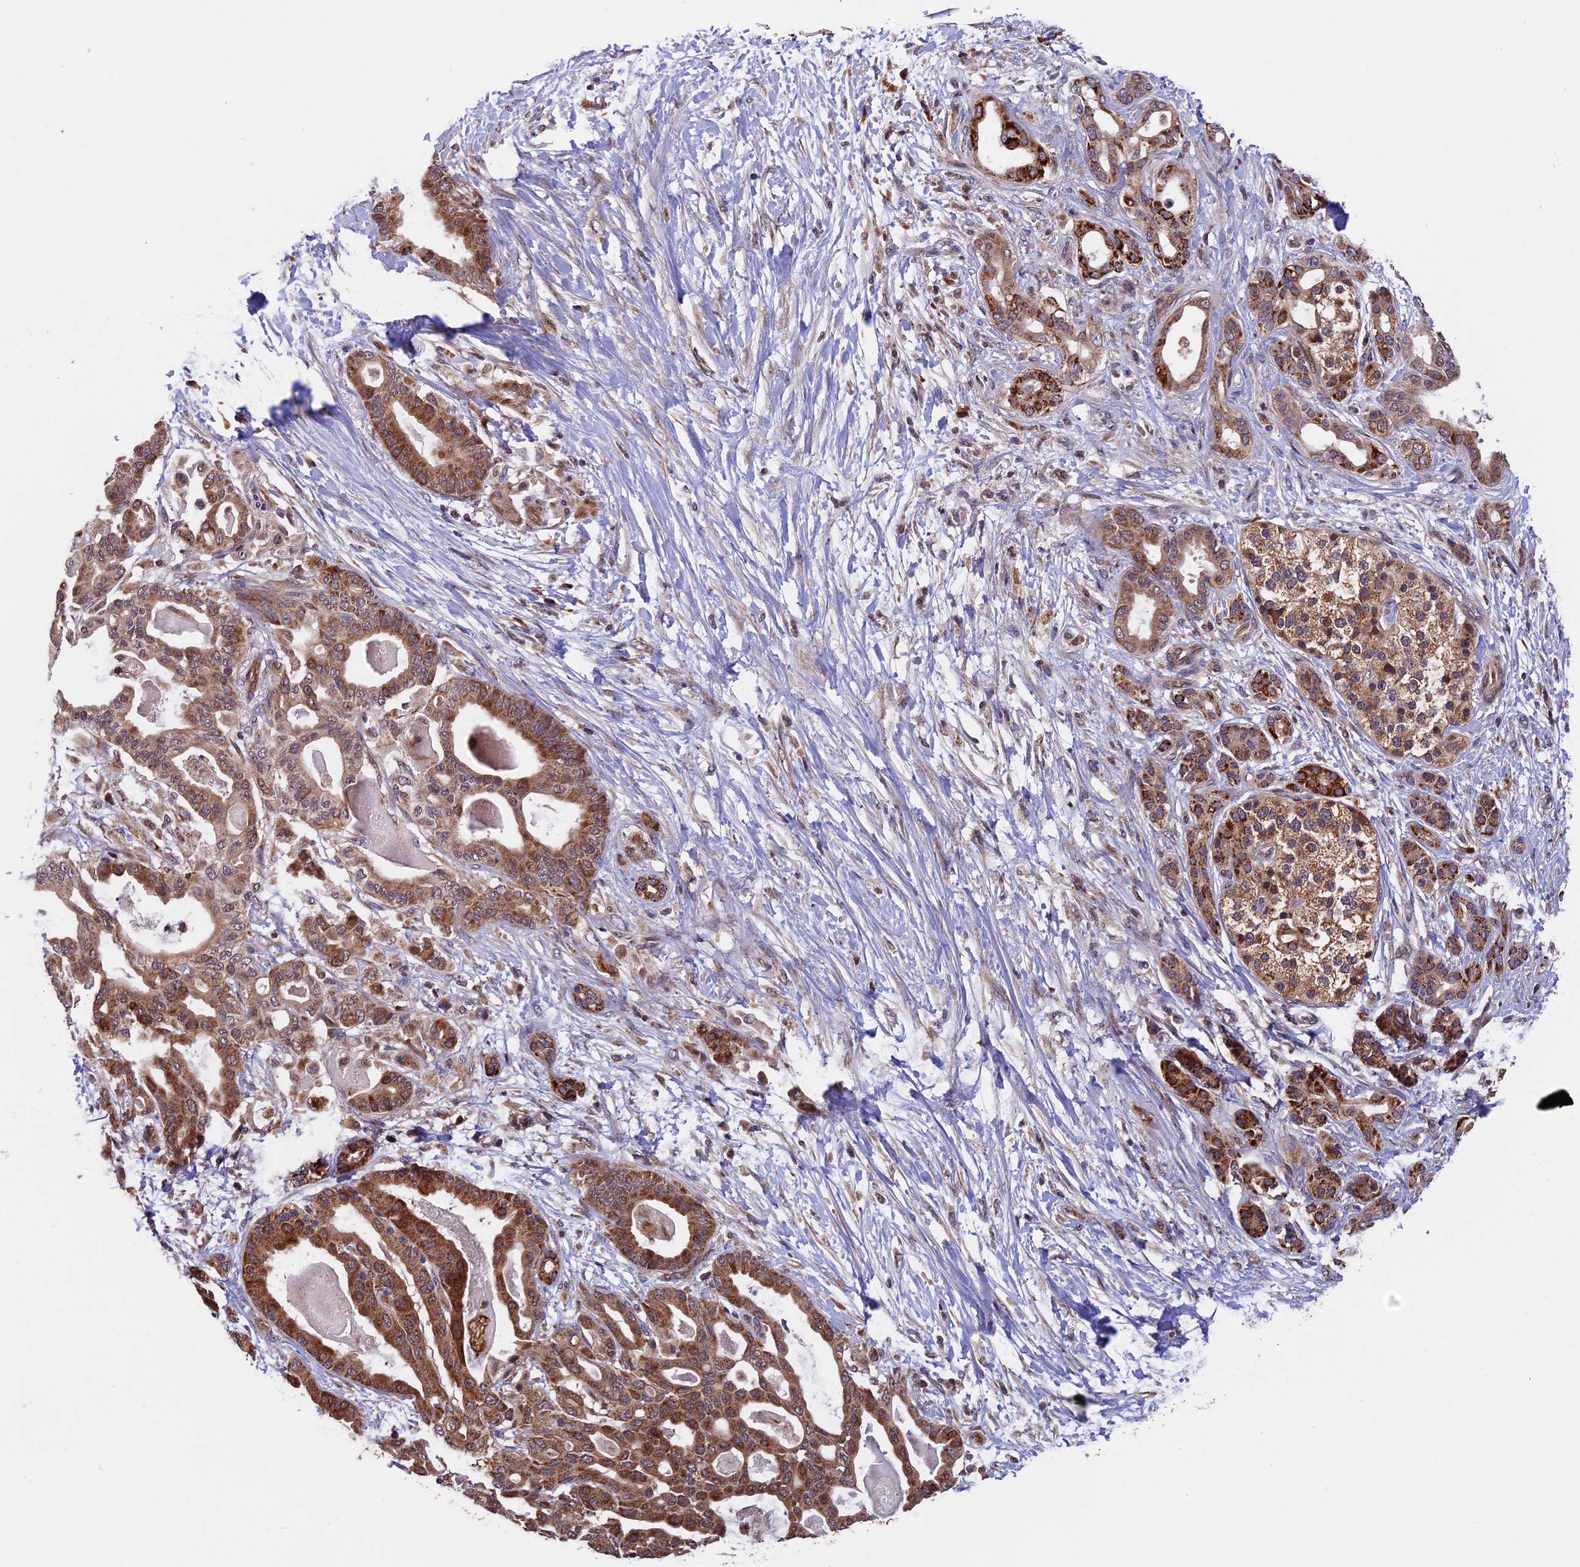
{"staining": {"intensity": "moderate", "quantity": ">75%", "location": "cytoplasmic/membranous"}, "tissue": "pancreatic cancer", "cell_type": "Tumor cells", "image_type": "cancer", "snomed": [{"axis": "morphology", "description": "Adenocarcinoma, NOS"}, {"axis": "topography", "description": "Pancreas"}], "caption": "This histopathology image exhibits pancreatic cancer (adenocarcinoma) stained with immunohistochemistry to label a protein in brown. The cytoplasmic/membranous of tumor cells show moderate positivity for the protein. Nuclei are counter-stained blue.", "gene": "RNF17", "patient": {"sex": "male", "age": 63}}